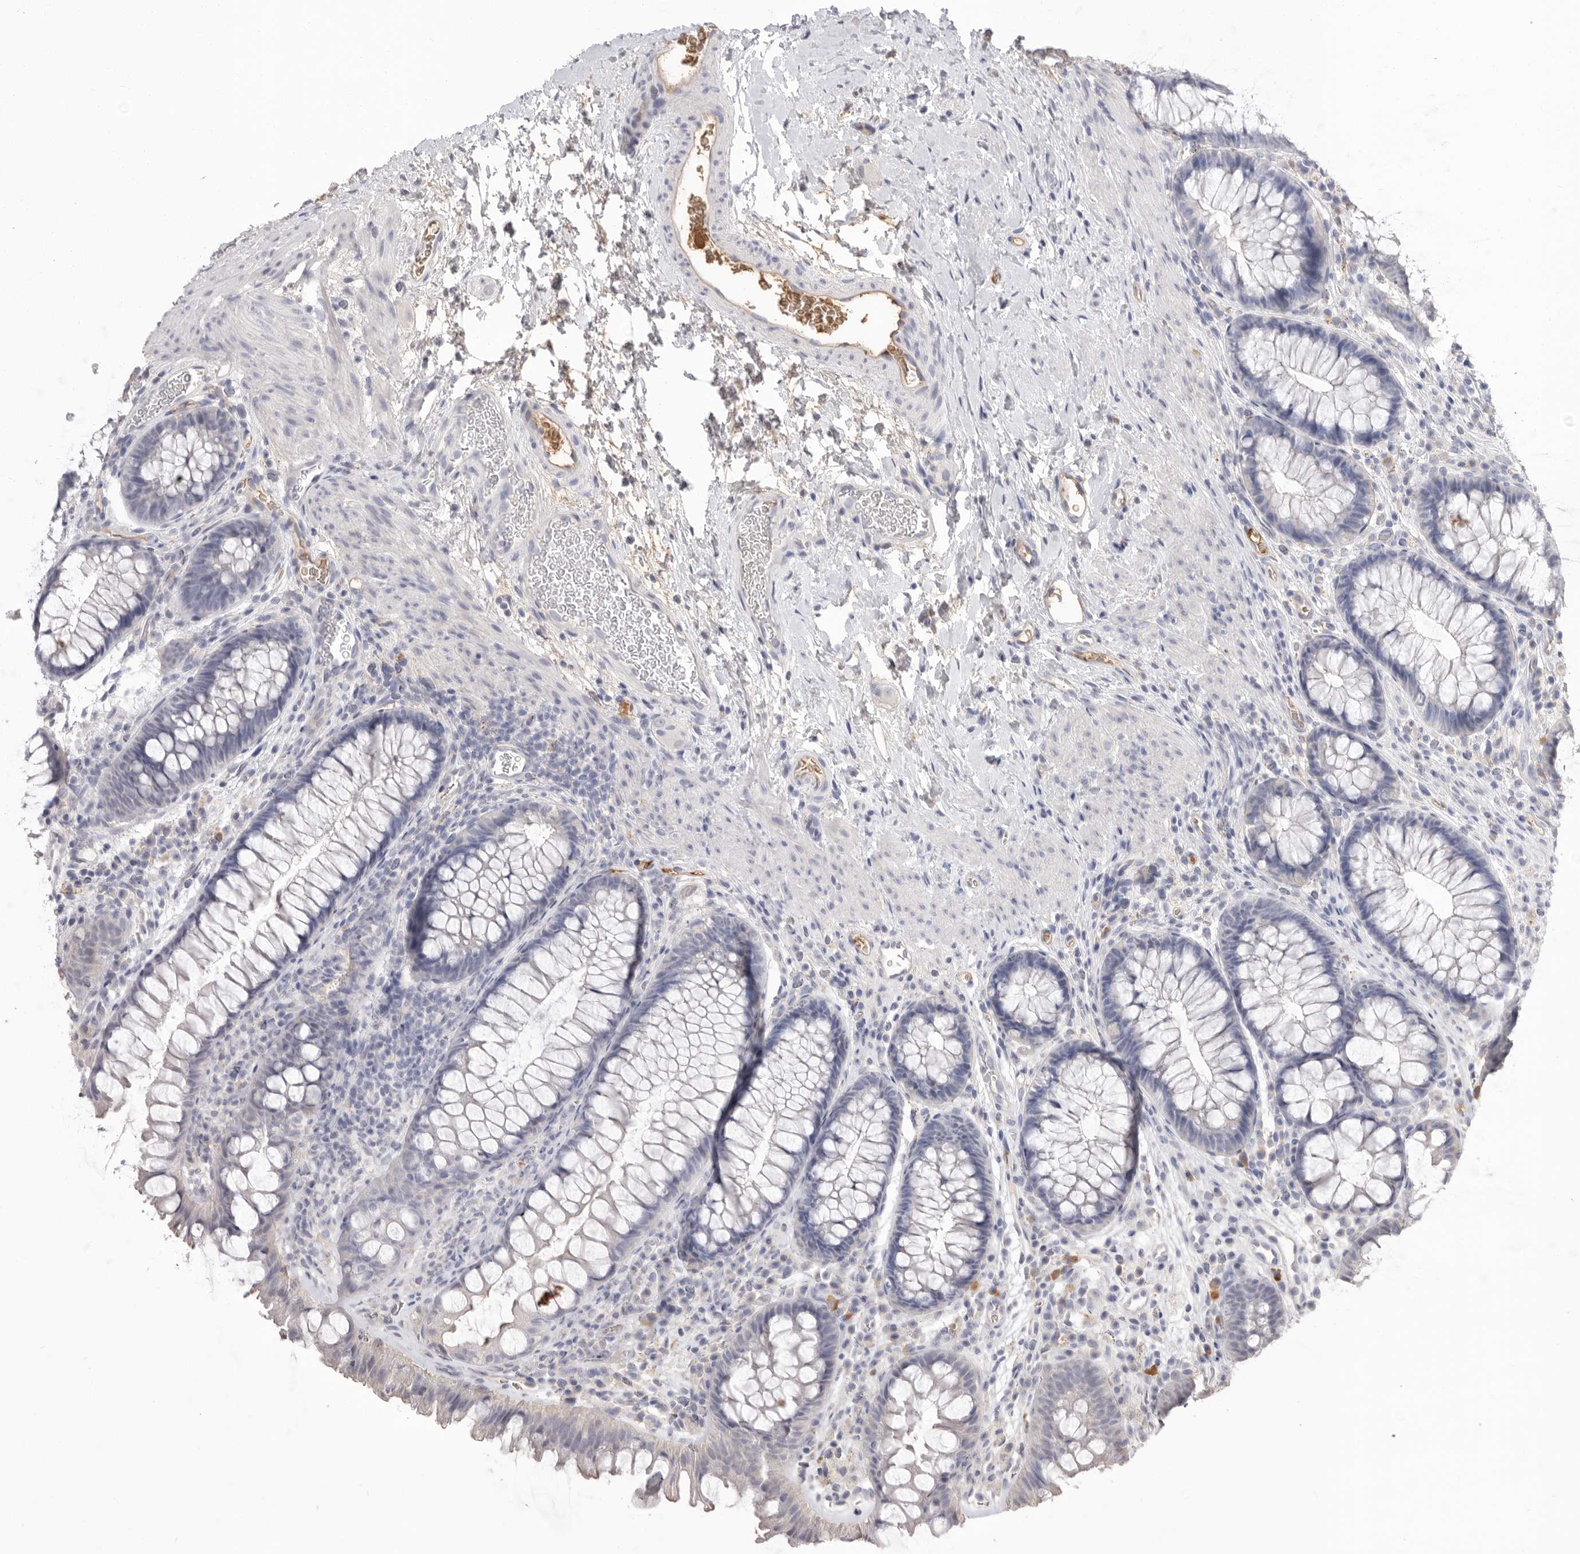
{"staining": {"intensity": "weak", "quantity": ">75%", "location": "cytoplasmic/membranous"}, "tissue": "colon", "cell_type": "Endothelial cells", "image_type": "normal", "snomed": [{"axis": "morphology", "description": "Normal tissue, NOS"}, {"axis": "topography", "description": "Colon"}], "caption": "Immunohistochemical staining of normal human colon reveals >75% levels of weak cytoplasmic/membranous protein staining in about >75% of endothelial cells.", "gene": "APOA2", "patient": {"sex": "female", "age": 62}}